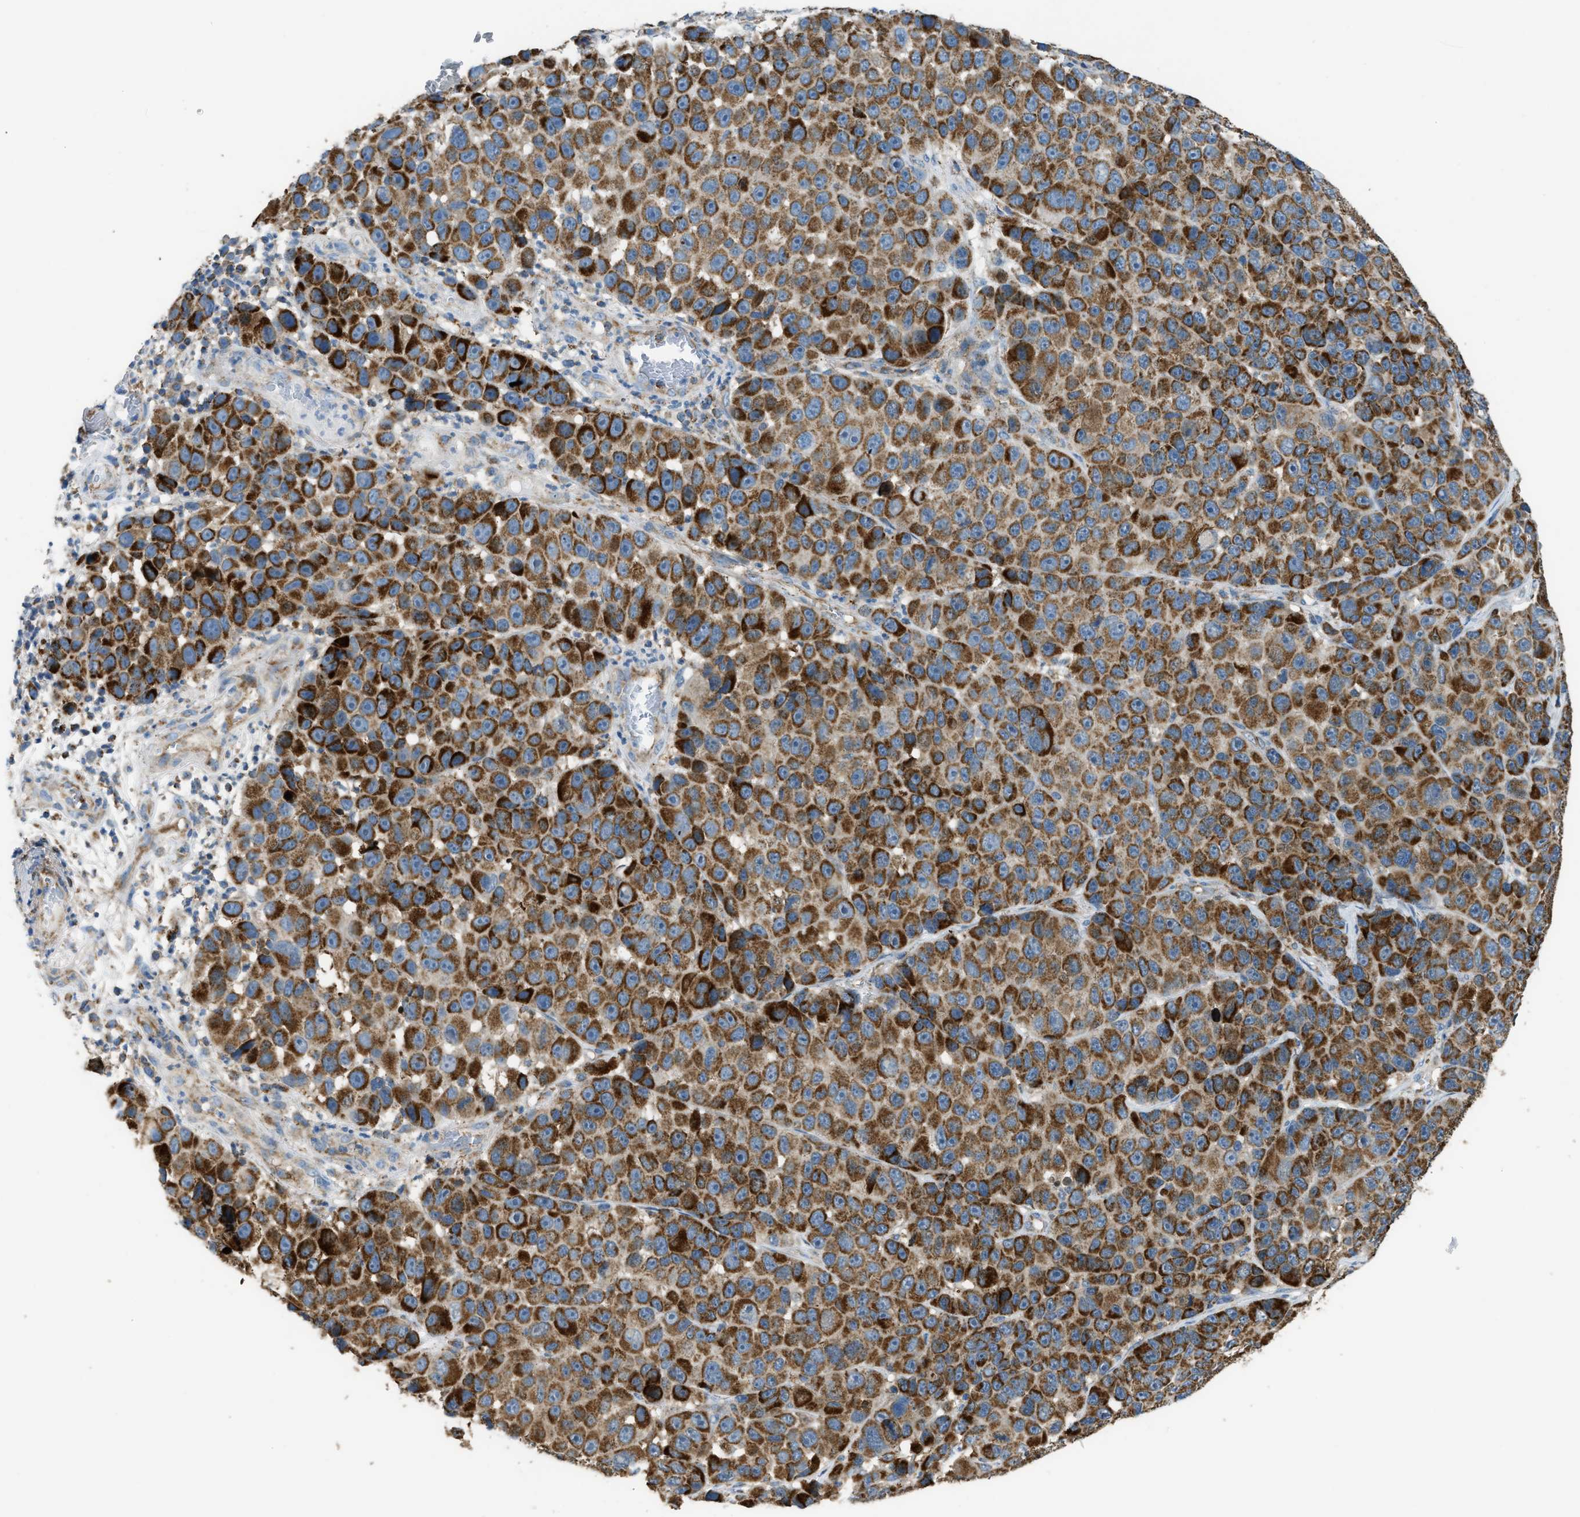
{"staining": {"intensity": "strong", "quantity": ">75%", "location": "cytoplasmic/membranous"}, "tissue": "melanoma", "cell_type": "Tumor cells", "image_type": "cancer", "snomed": [{"axis": "morphology", "description": "Malignant melanoma, NOS"}, {"axis": "topography", "description": "Skin"}], "caption": "Human melanoma stained with a protein marker exhibits strong staining in tumor cells.", "gene": "ETFB", "patient": {"sex": "male", "age": 53}}